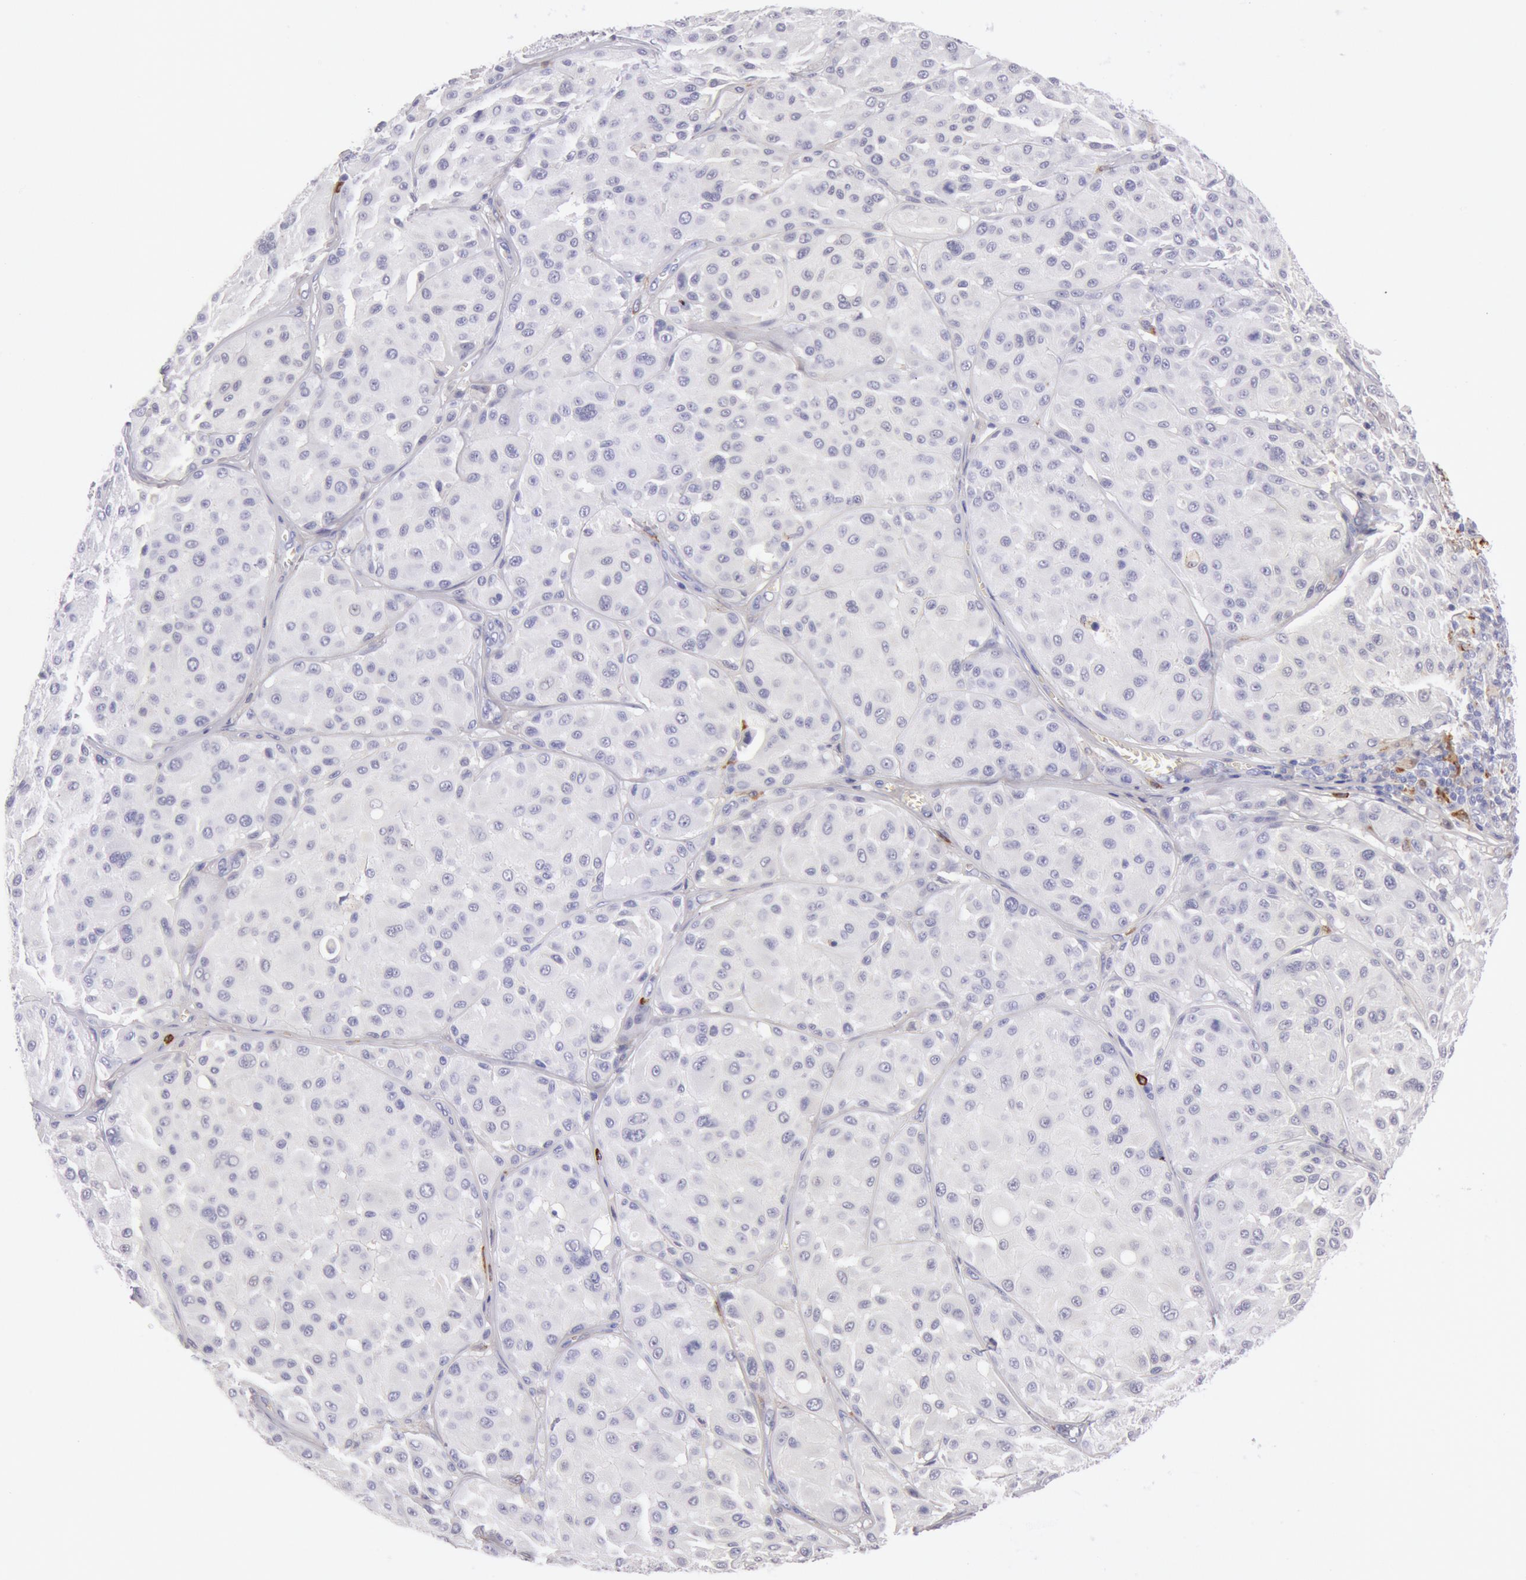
{"staining": {"intensity": "negative", "quantity": "none", "location": "none"}, "tissue": "melanoma", "cell_type": "Tumor cells", "image_type": "cancer", "snomed": [{"axis": "morphology", "description": "Malignant melanoma, NOS"}, {"axis": "topography", "description": "Skin"}], "caption": "Immunohistochemistry (IHC) micrograph of human malignant melanoma stained for a protein (brown), which displays no staining in tumor cells.", "gene": "FCN1", "patient": {"sex": "male", "age": 36}}